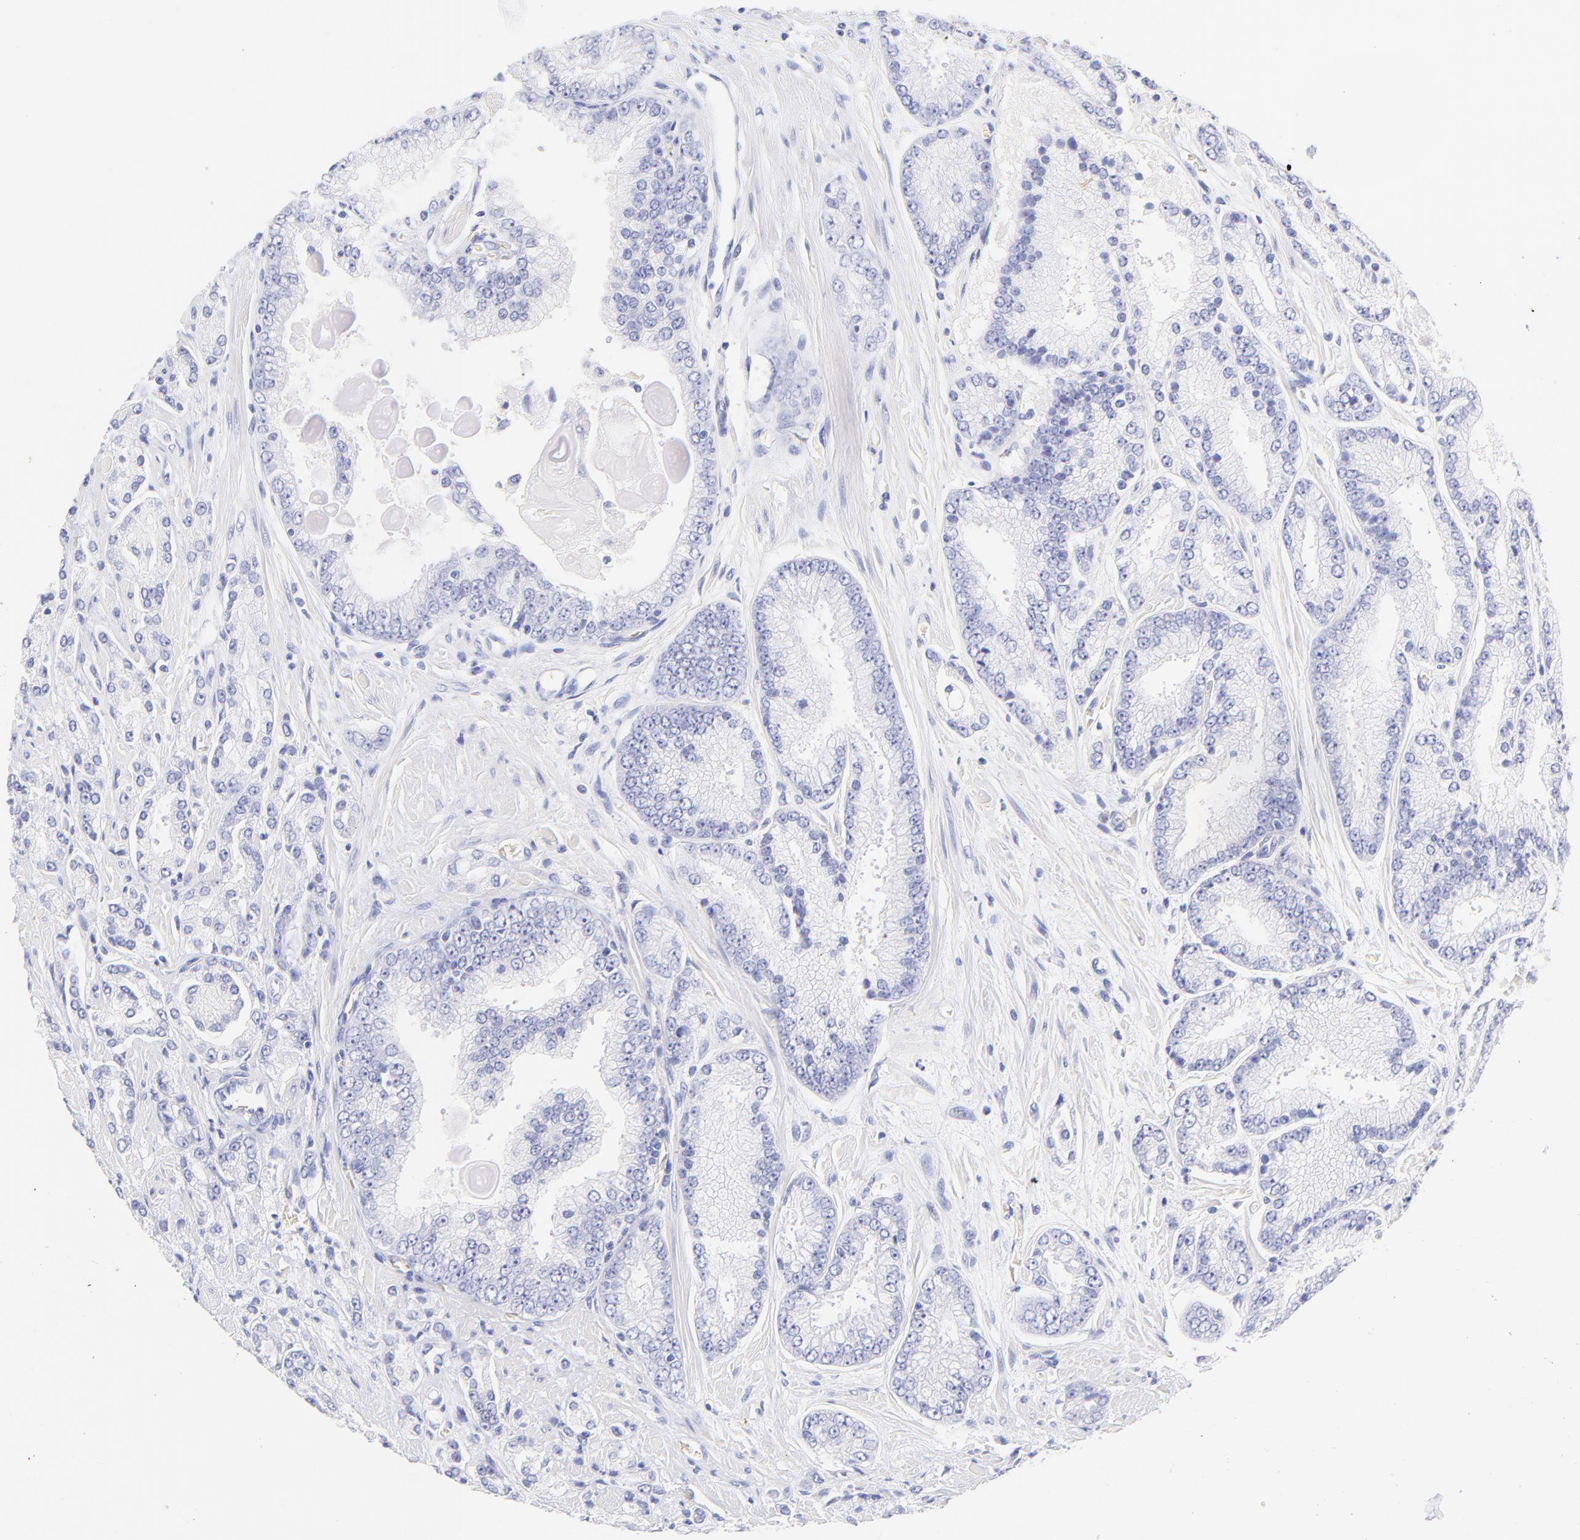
{"staining": {"intensity": "negative", "quantity": "none", "location": "none"}, "tissue": "prostate cancer", "cell_type": "Tumor cells", "image_type": "cancer", "snomed": [{"axis": "morphology", "description": "Adenocarcinoma, High grade"}, {"axis": "topography", "description": "Prostate"}], "caption": "DAB (3,3'-diaminobenzidine) immunohistochemical staining of human prostate cancer (adenocarcinoma (high-grade)) displays no significant staining in tumor cells. (Brightfield microscopy of DAB immunohistochemistry (IHC) at high magnification).", "gene": "FRMPD3", "patient": {"sex": "male", "age": 71}}